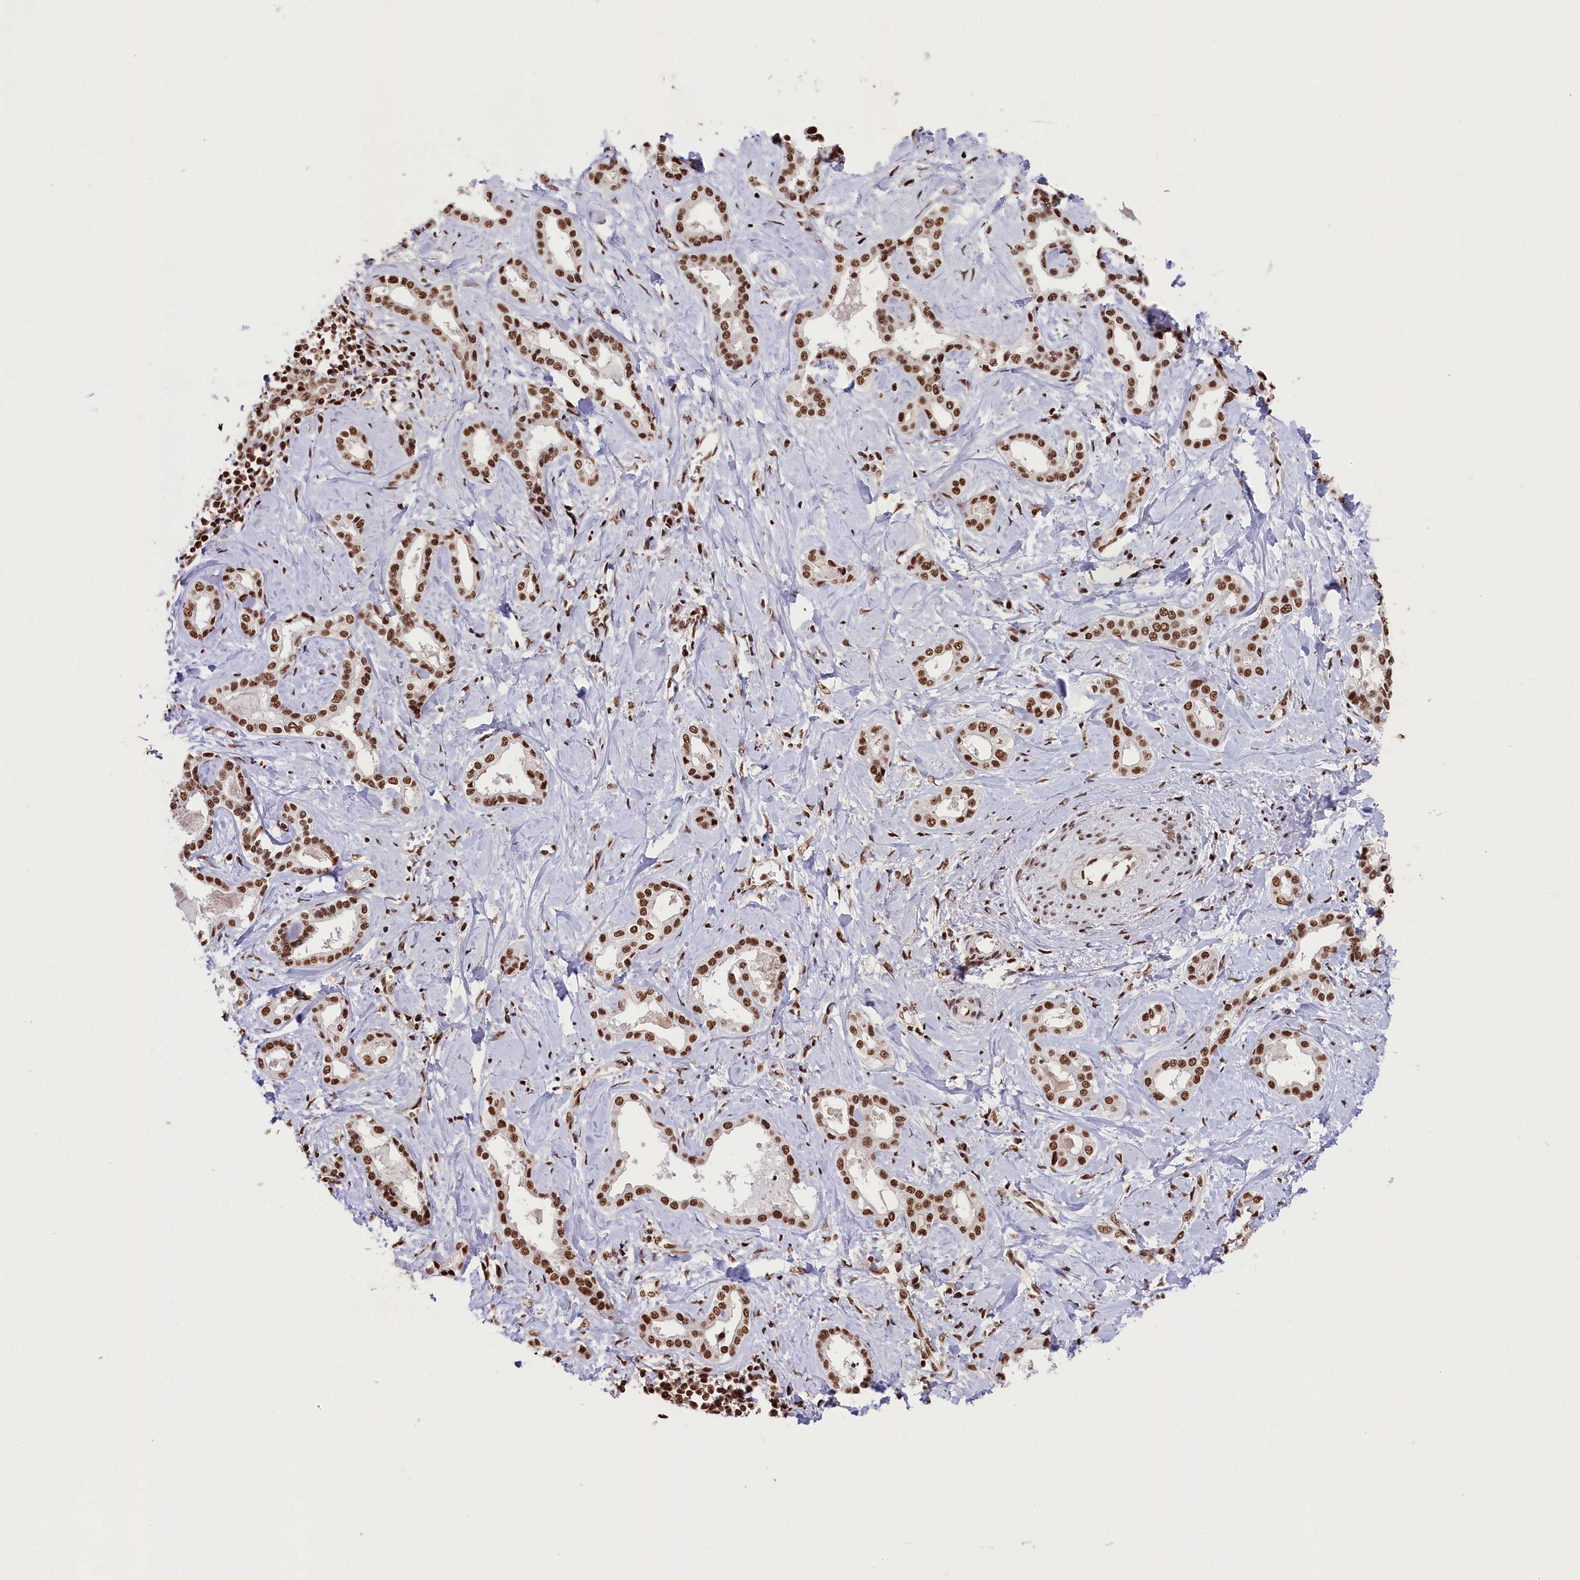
{"staining": {"intensity": "strong", "quantity": ">75%", "location": "nuclear"}, "tissue": "liver cancer", "cell_type": "Tumor cells", "image_type": "cancer", "snomed": [{"axis": "morphology", "description": "Carcinoma, Hepatocellular, NOS"}, {"axis": "topography", "description": "Liver"}], "caption": "A high amount of strong nuclear staining is present in approximately >75% of tumor cells in liver cancer (hepatocellular carcinoma) tissue.", "gene": "SNRPD2", "patient": {"sex": "female", "age": 73}}